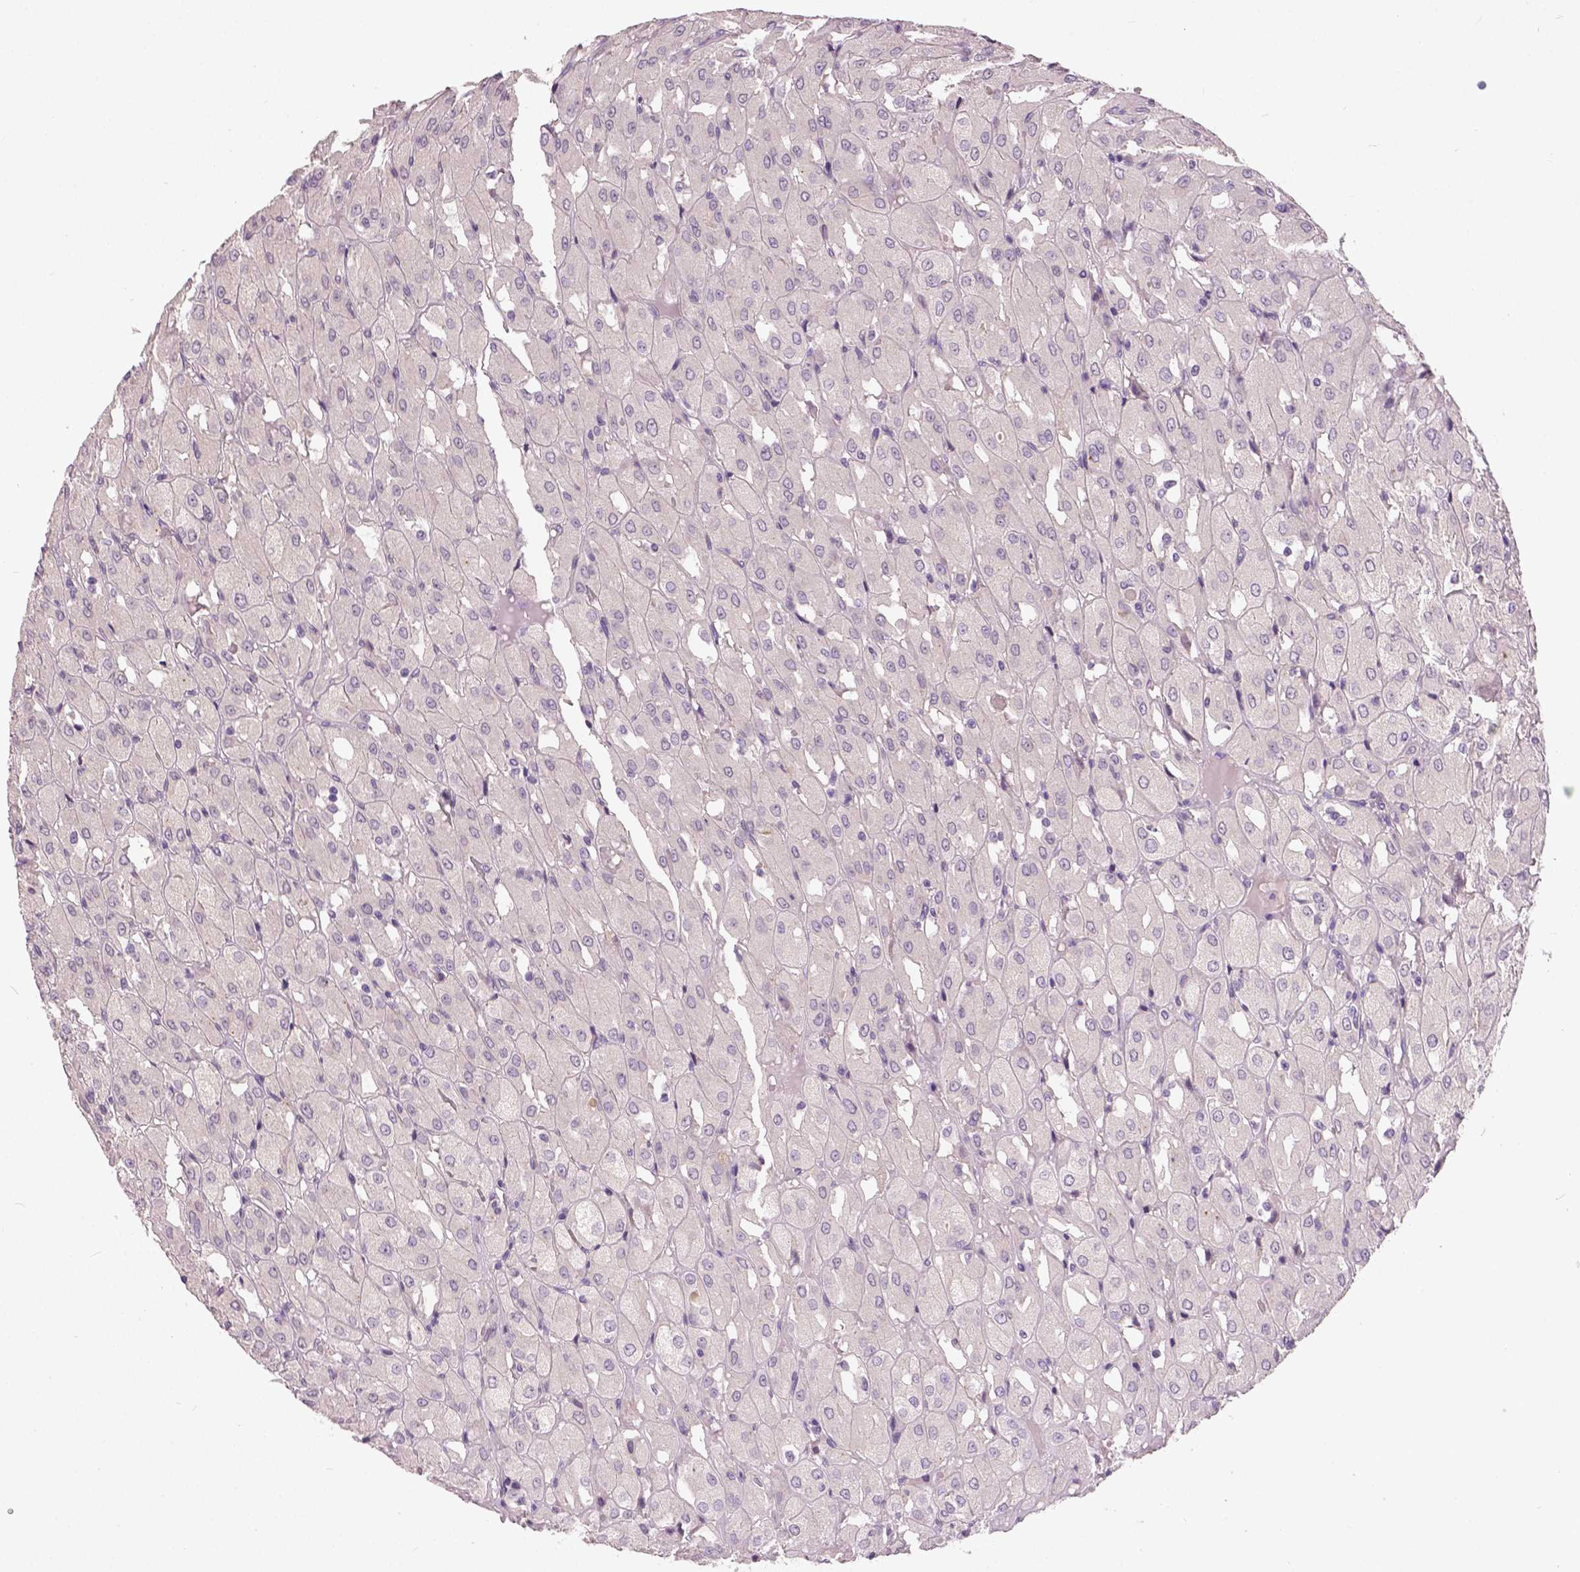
{"staining": {"intensity": "negative", "quantity": "none", "location": "none"}, "tissue": "renal cancer", "cell_type": "Tumor cells", "image_type": "cancer", "snomed": [{"axis": "morphology", "description": "Adenocarcinoma, NOS"}, {"axis": "topography", "description": "Kidney"}], "caption": "This is an immunohistochemistry image of renal cancer (adenocarcinoma). There is no staining in tumor cells.", "gene": "FOXA1", "patient": {"sex": "male", "age": 72}}